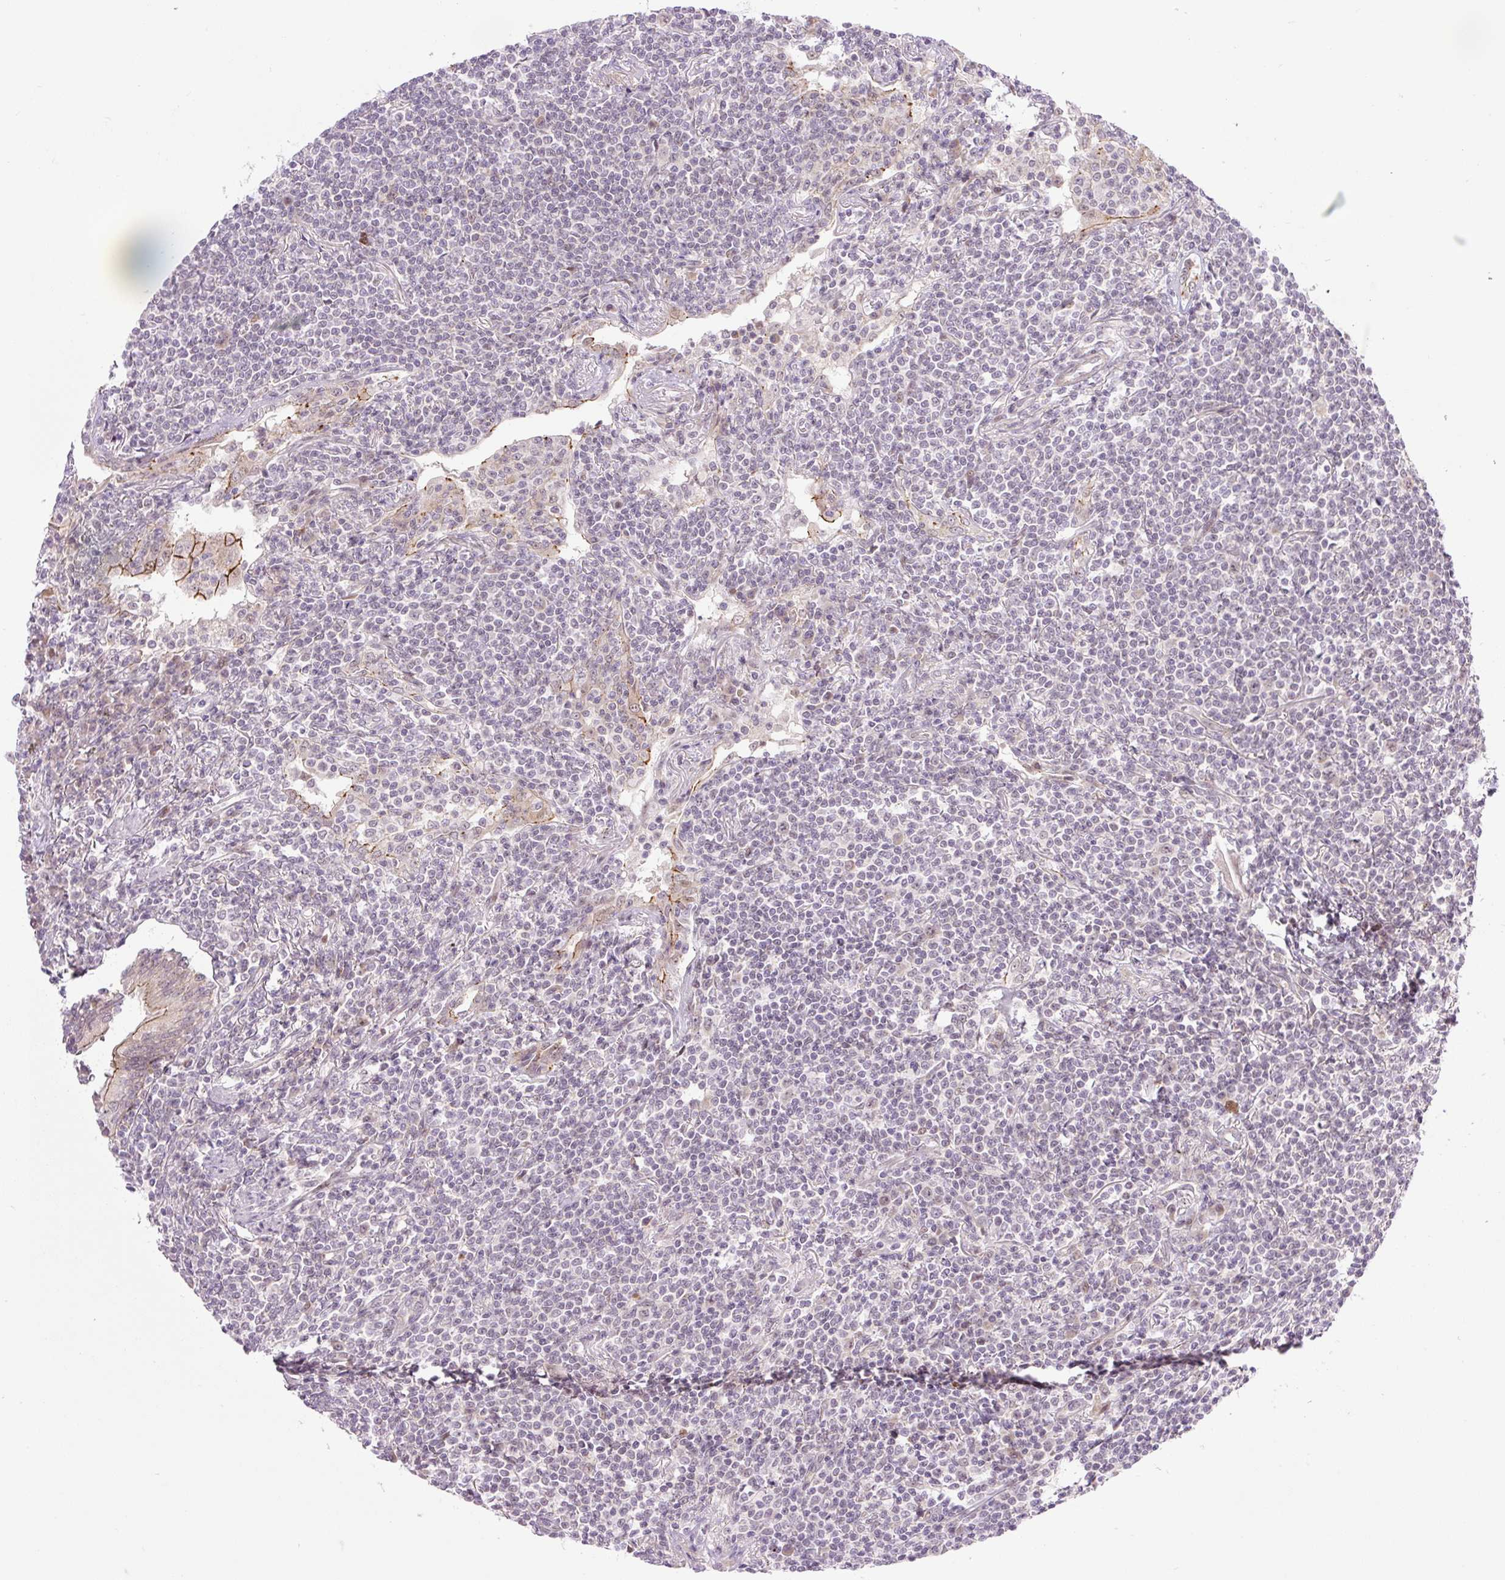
{"staining": {"intensity": "negative", "quantity": "none", "location": "none"}, "tissue": "lymphoma", "cell_type": "Tumor cells", "image_type": "cancer", "snomed": [{"axis": "morphology", "description": "Malignant lymphoma, non-Hodgkin's type, Low grade"}, {"axis": "topography", "description": "Lung"}], "caption": "Immunohistochemistry (IHC) of lymphoma shows no positivity in tumor cells. The staining is performed using DAB (3,3'-diaminobenzidine) brown chromogen with nuclei counter-stained in using hematoxylin.", "gene": "ICE1", "patient": {"sex": "female", "age": 71}}